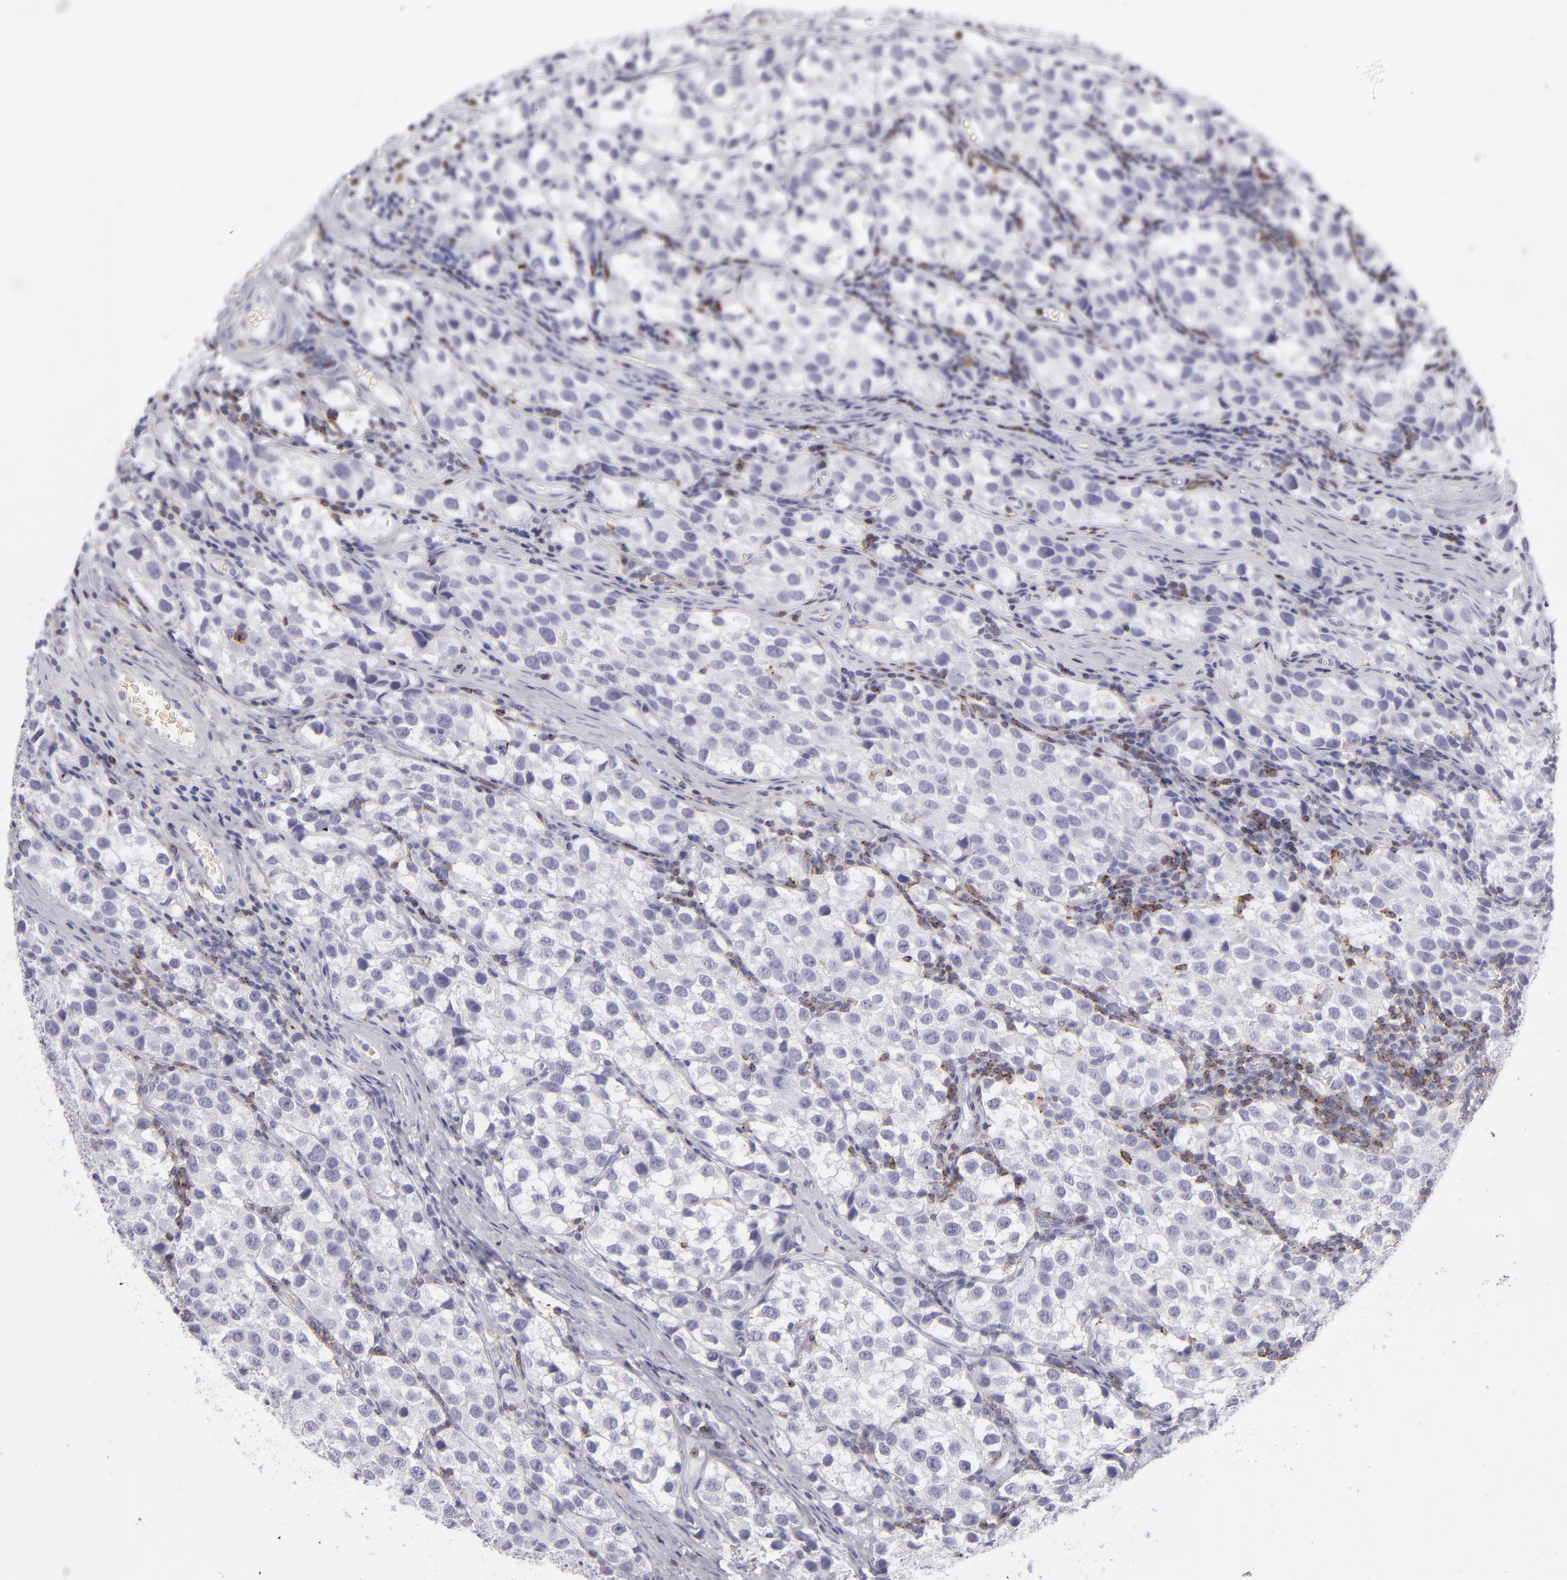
{"staining": {"intensity": "negative", "quantity": "none", "location": "none"}, "tissue": "testis cancer", "cell_type": "Tumor cells", "image_type": "cancer", "snomed": [{"axis": "morphology", "description": "Seminoma, NOS"}, {"axis": "topography", "description": "Testis"}], "caption": "A high-resolution image shows immunohistochemistry (IHC) staining of testis cancer, which demonstrates no significant staining in tumor cells.", "gene": "CD2", "patient": {"sex": "male", "age": 39}}